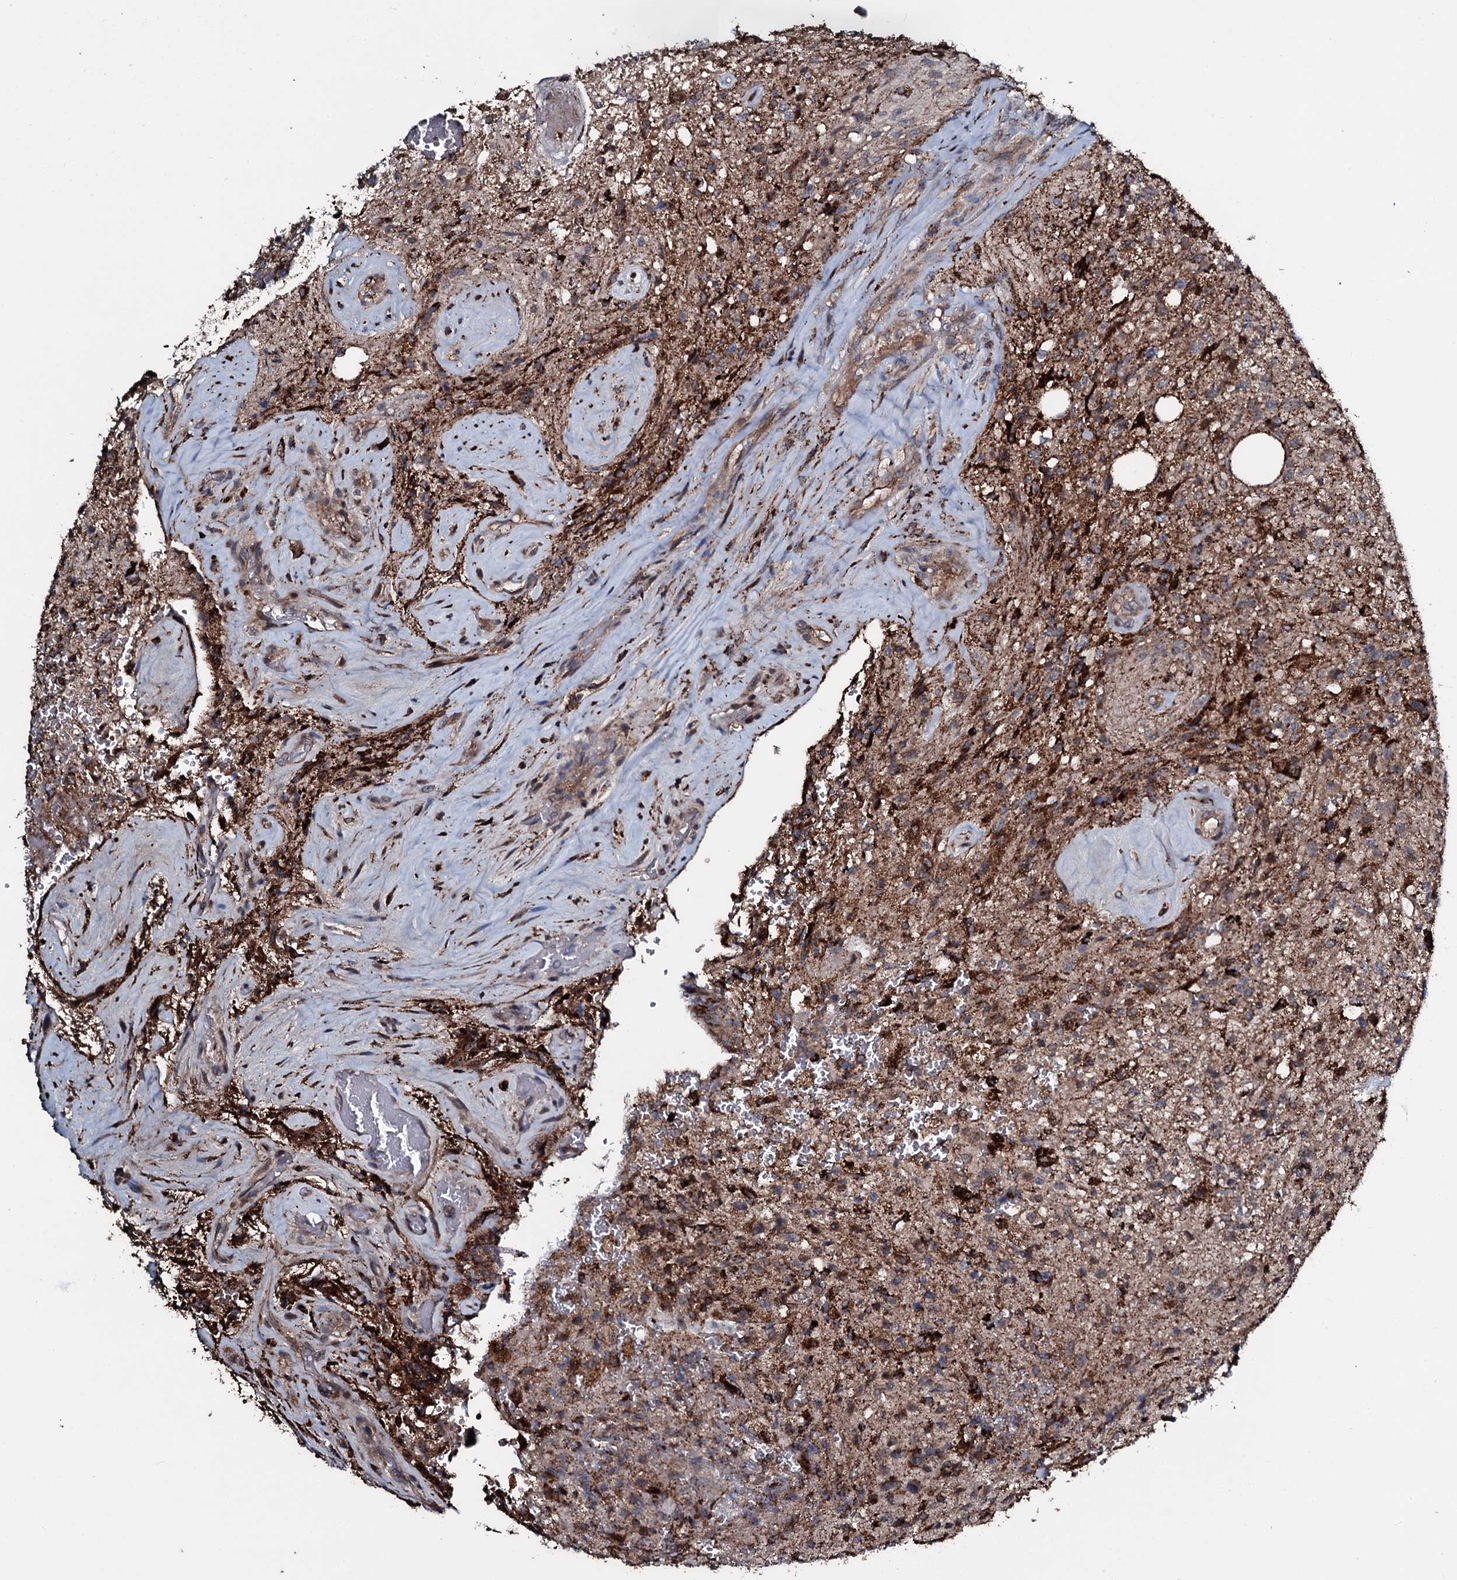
{"staining": {"intensity": "weak", "quantity": "25%-75%", "location": "cytoplasmic/membranous"}, "tissue": "glioma", "cell_type": "Tumor cells", "image_type": "cancer", "snomed": [{"axis": "morphology", "description": "Glioma, malignant, High grade"}, {"axis": "topography", "description": "Brain"}], "caption": "Glioma was stained to show a protein in brown. There is low levels of weak cytoplasmic/membranous staining in approximately 25%-75% of tumor cells. (DAB (3,3'-diaminobenzidine) IHC, brown staining for protein, blue staining for nuclei).", "gene": "TPGS2", "patient": {"sex": "male", "age": 56}}